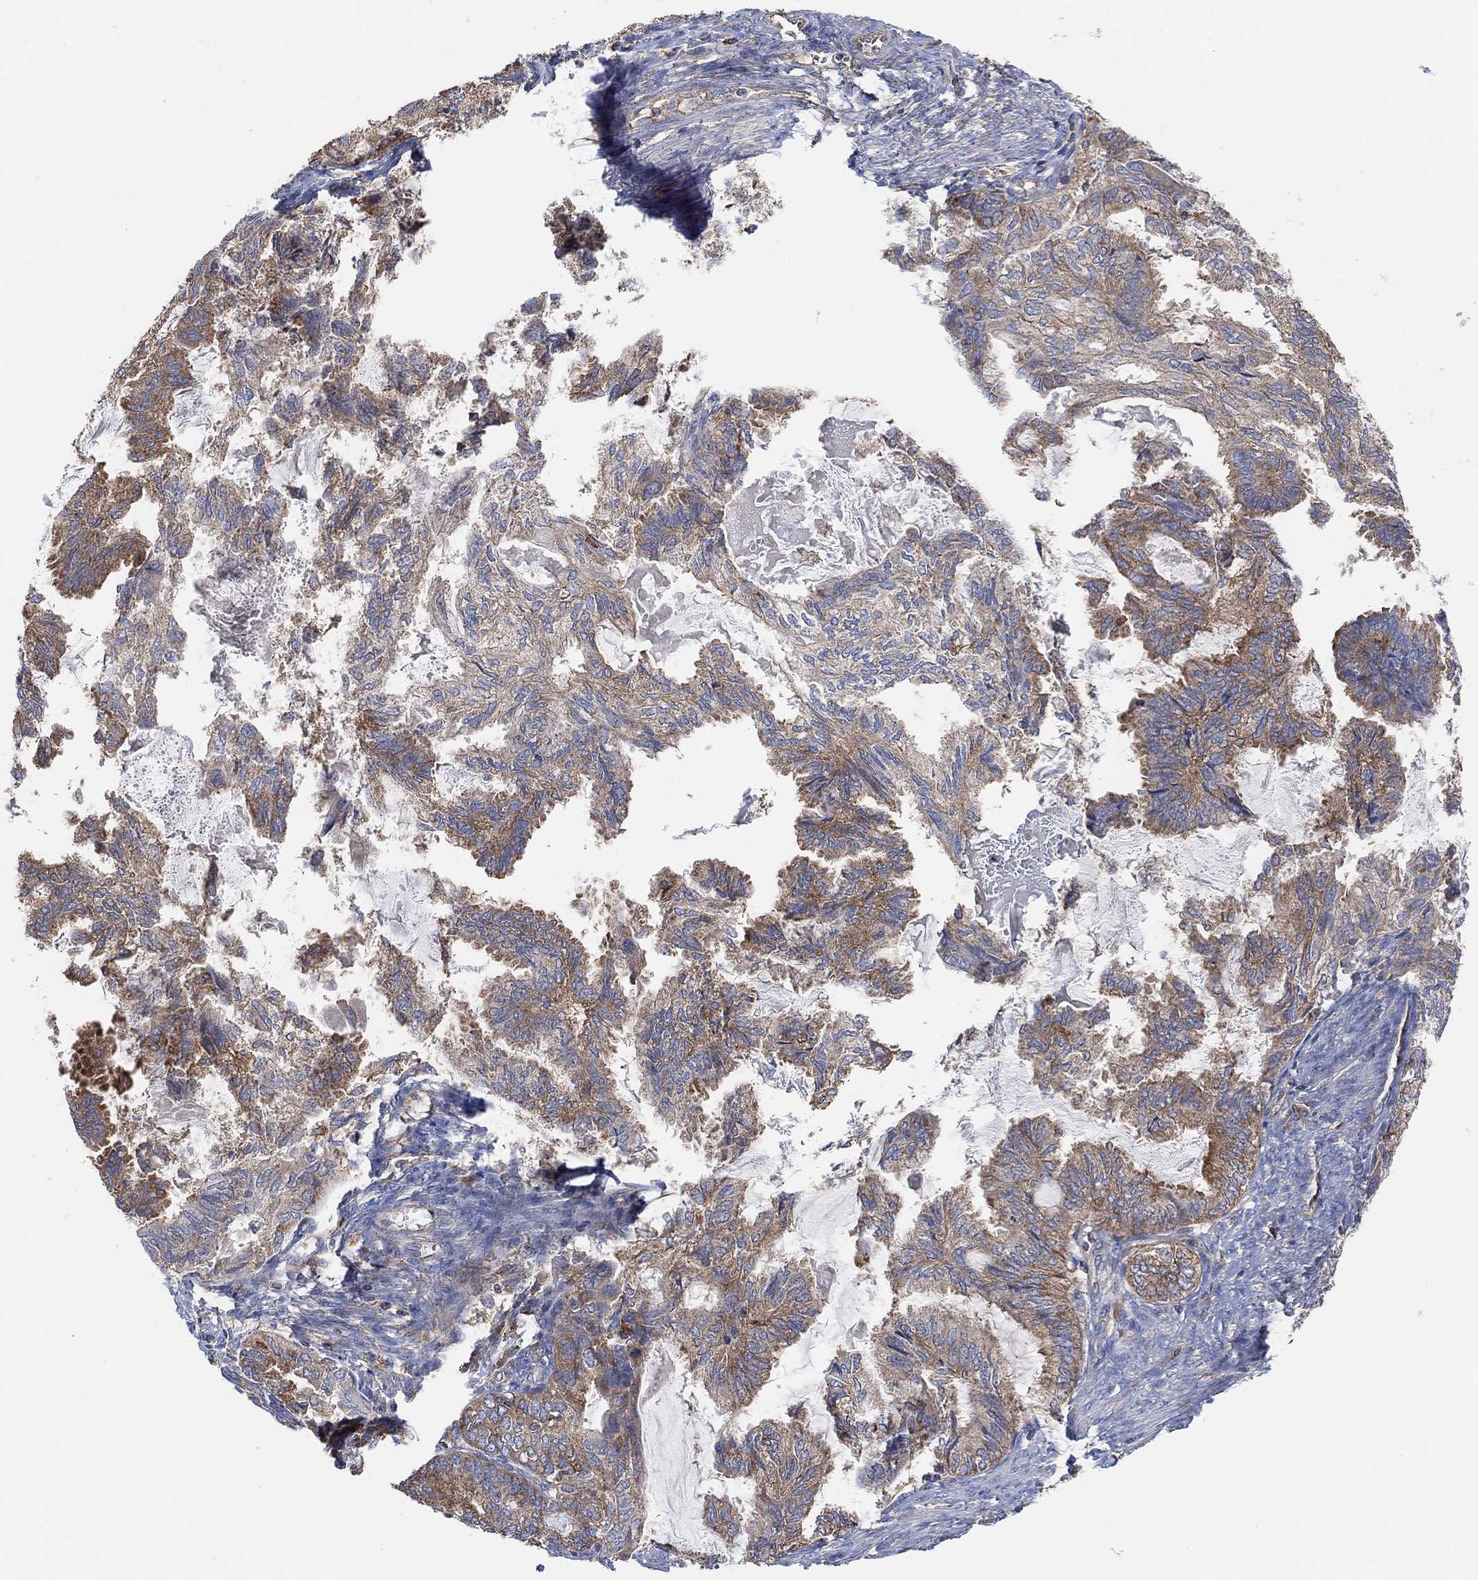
{"staining": {"intensity": "moderate", "quantity": "<25%", "location": "cytoplasmic/membranous"}, "tissue": "endometrial cancer", "cell_type": "Tumor cells", "image_type": "cancer", "snomed": [{"axis": "morphology", "description": "Adenocarcinoma, NOS"}, {"axis": "topography", "description": "Endometrium"}], "caption": "This histopathology image reveals IHC staining of human endometrial adenocarcinoma, with low moderate cytoplasmic/membranous positivity in approximately <25% of tumor cells.", "gene": "BLOC1S3", "patient": {"sex": "female", "age": 86}}